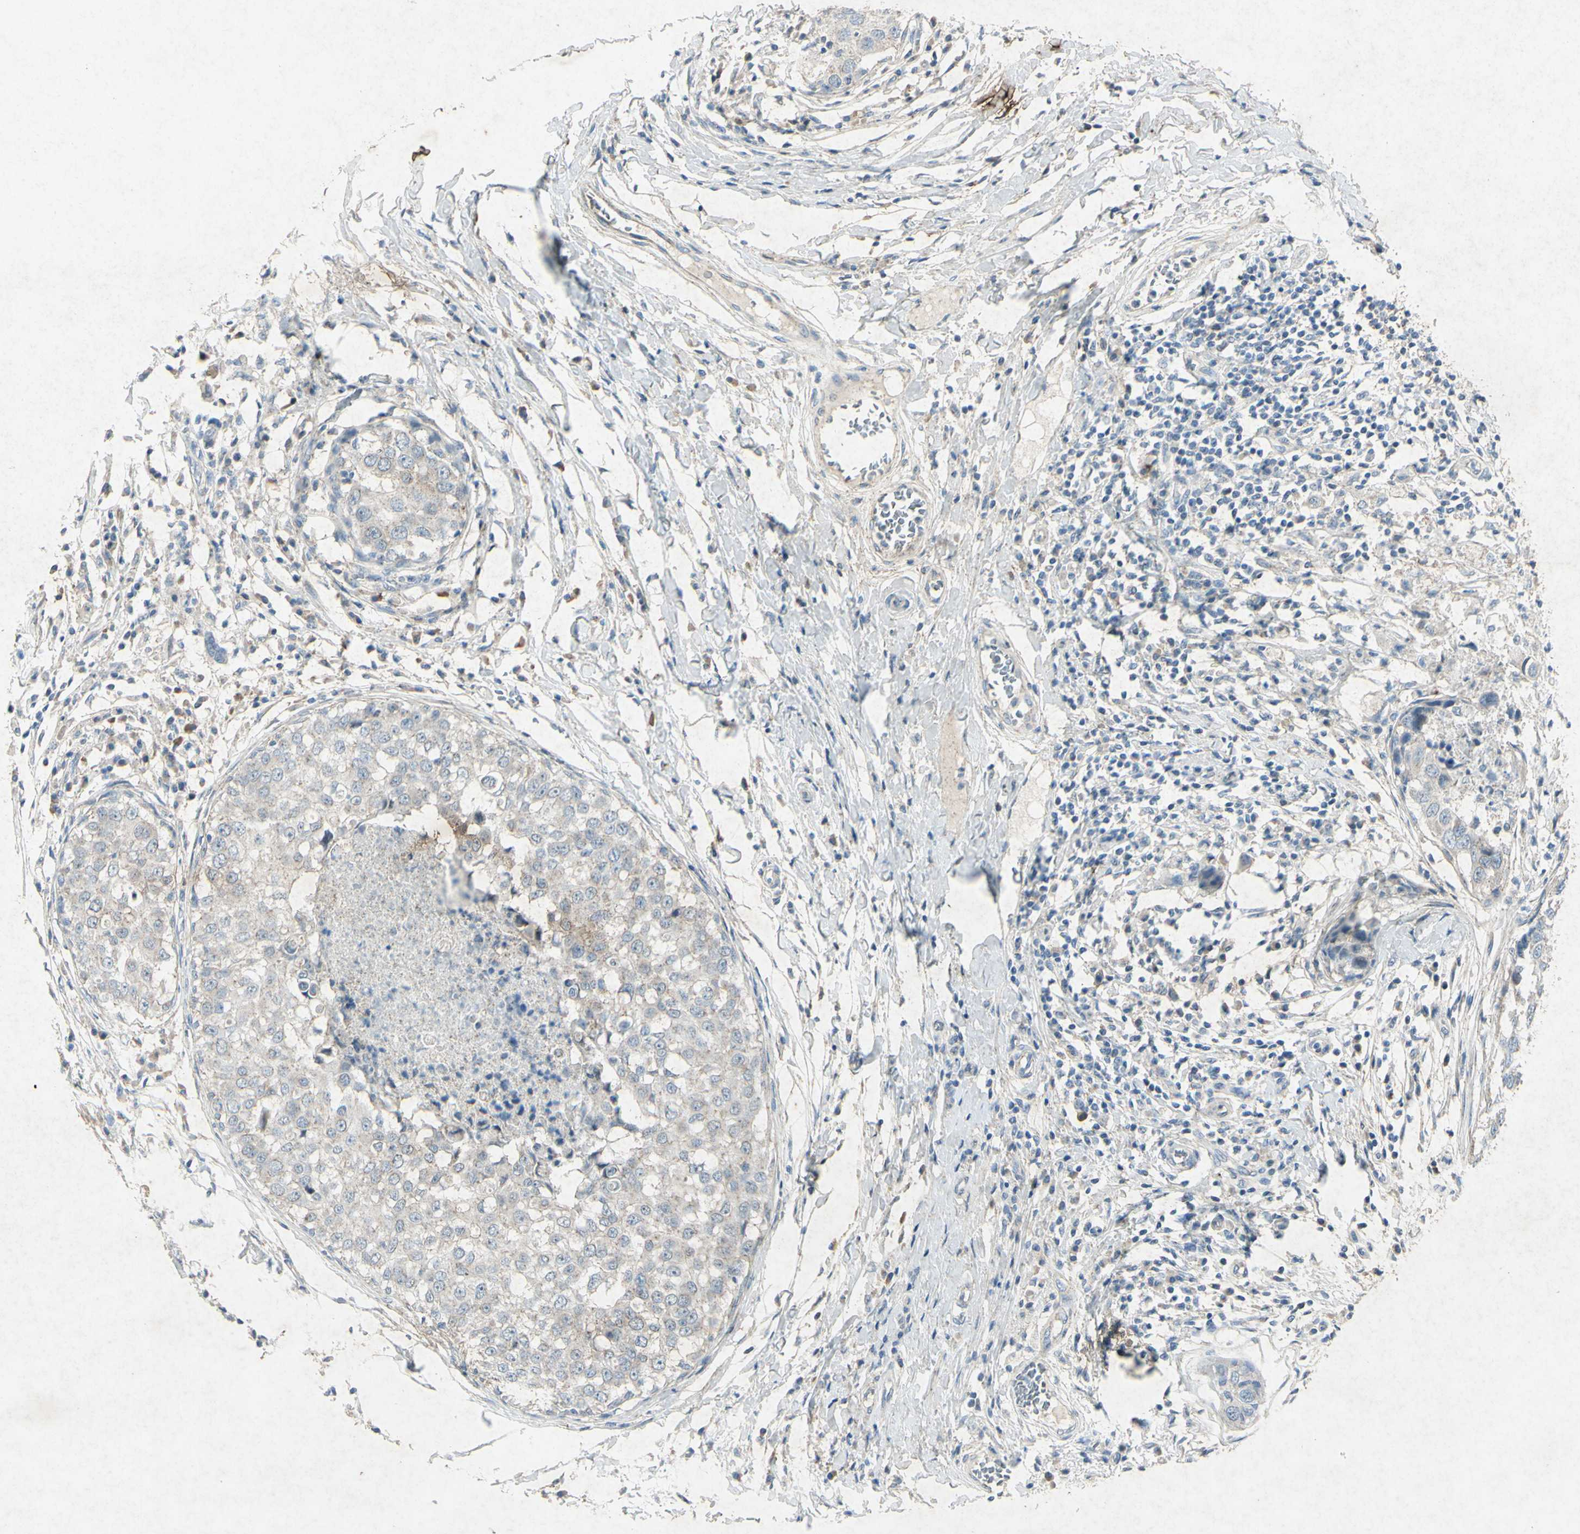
{"staining": {"intensity": "negative", "quantity": "none", "location": "none"}, "tissue": "breast cancer", "cell_type": "Tumor cells", "image_type": "cancer", "snomed": [{"axis": "morphology", "description": "Duct carcinoma"}, {"axis": "topography", "description": "Breast"}], "caption": "This is an IHC photomicrograph of infiltrating ductal carcinoma (breast). There is no expression in tumor cells.", "gene": "SNAP91", "patient": {"sex": "female", "age": 27}}